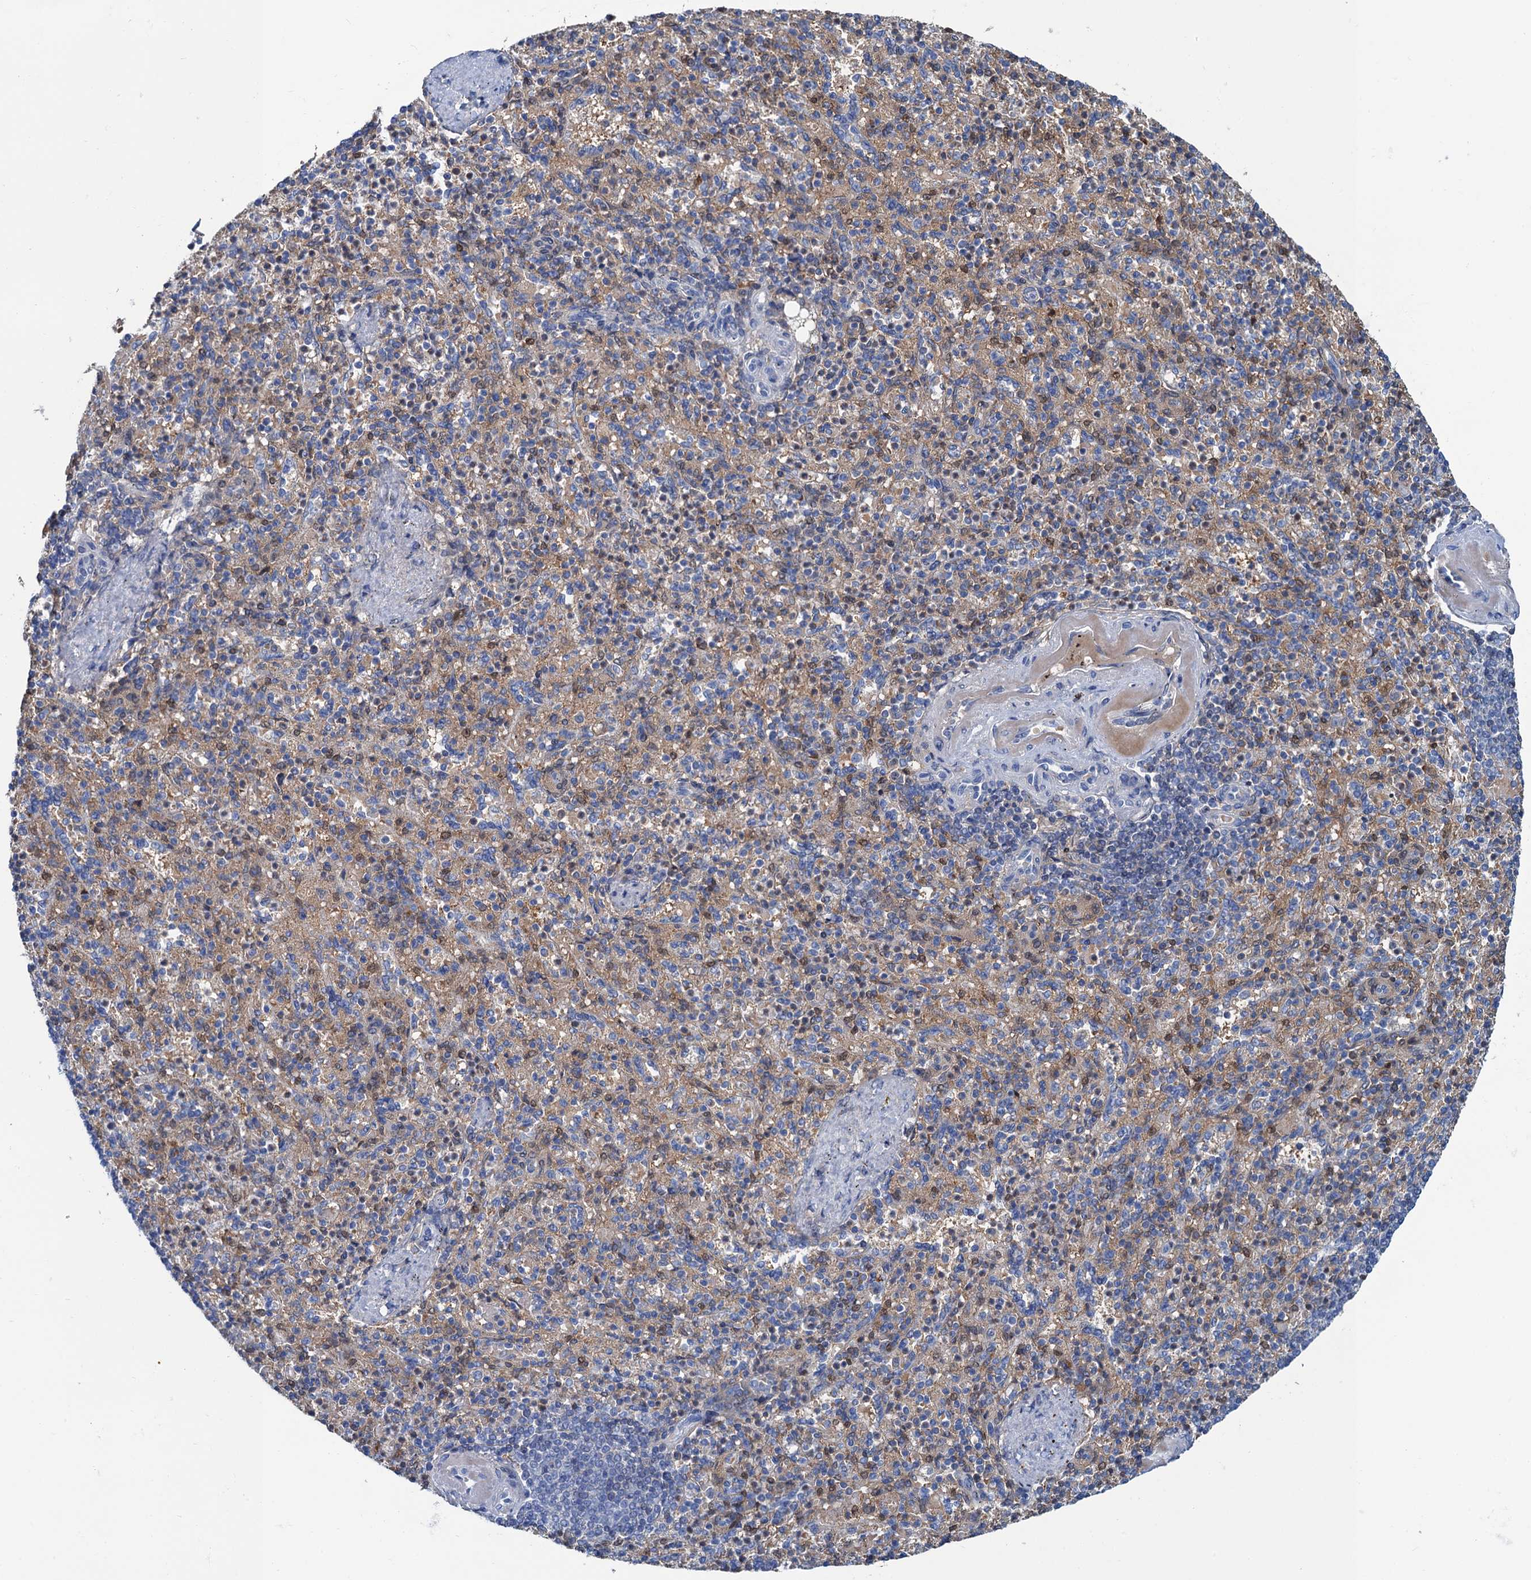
{"staining": {"intensity": "negative", "quantity": "none", "location": "none"}, "tissue": "spleen", "cell_type": "Cells in red pulp", "image_type": "normal", "snomed": [{"axis": "morphology", "description": "Normal tissue, NOS"}, {"axis": "topography", "description": "Spleen"}], "caption": "The photomicrograph shows no staining of cells in red pulp in normal spleen.", "gene": "FAH", "patient": {"sex": "female", "age": 74}}